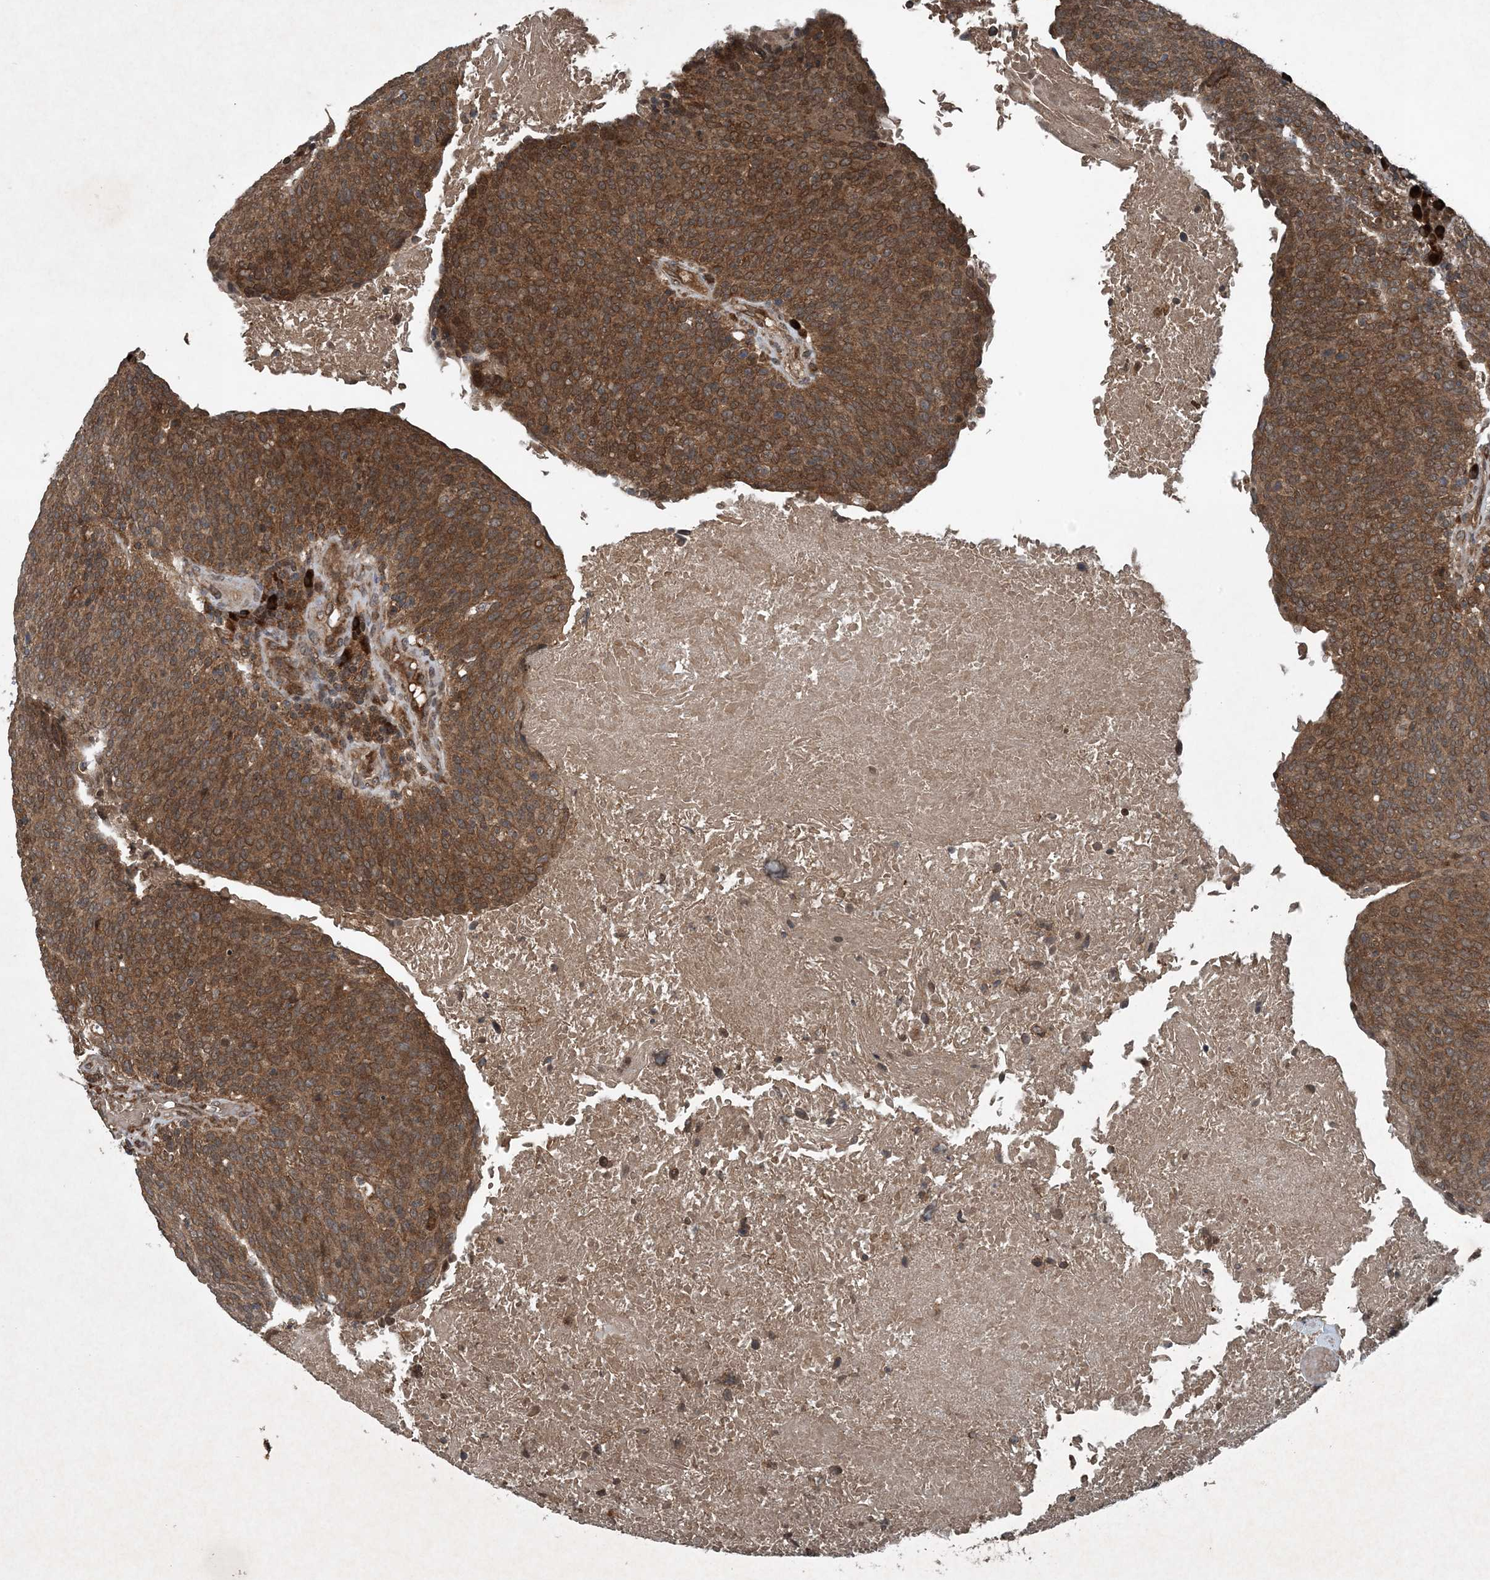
{"staining": {"intensity": "strong", "quantity": ">75%", "location": "cytoplasmic/membranous"}, "tissue": "head and neck cancer", "cell_type": "Tumor cells", "image_type": "cancer", "snomed": [{"axis": "morphology", "description": "Squamous cell carcinoma, NOS"}, {"axis": "morphology", "description": "Squamous cell carcinoma, metastatic, NOS"}, {"axis": "topography", "description": "Lymph node"}, {"axis": "topography", "description": "Head-Neck"}], "caption": "Head and neck cancer stained with immunohistochemistry shows strong cytoplasmic/membranous expression in about >75% of tumor cells. Nuclei are stained in blue.", "gene": "GNG5", "patient": {"sex": "male", "age": 62}}